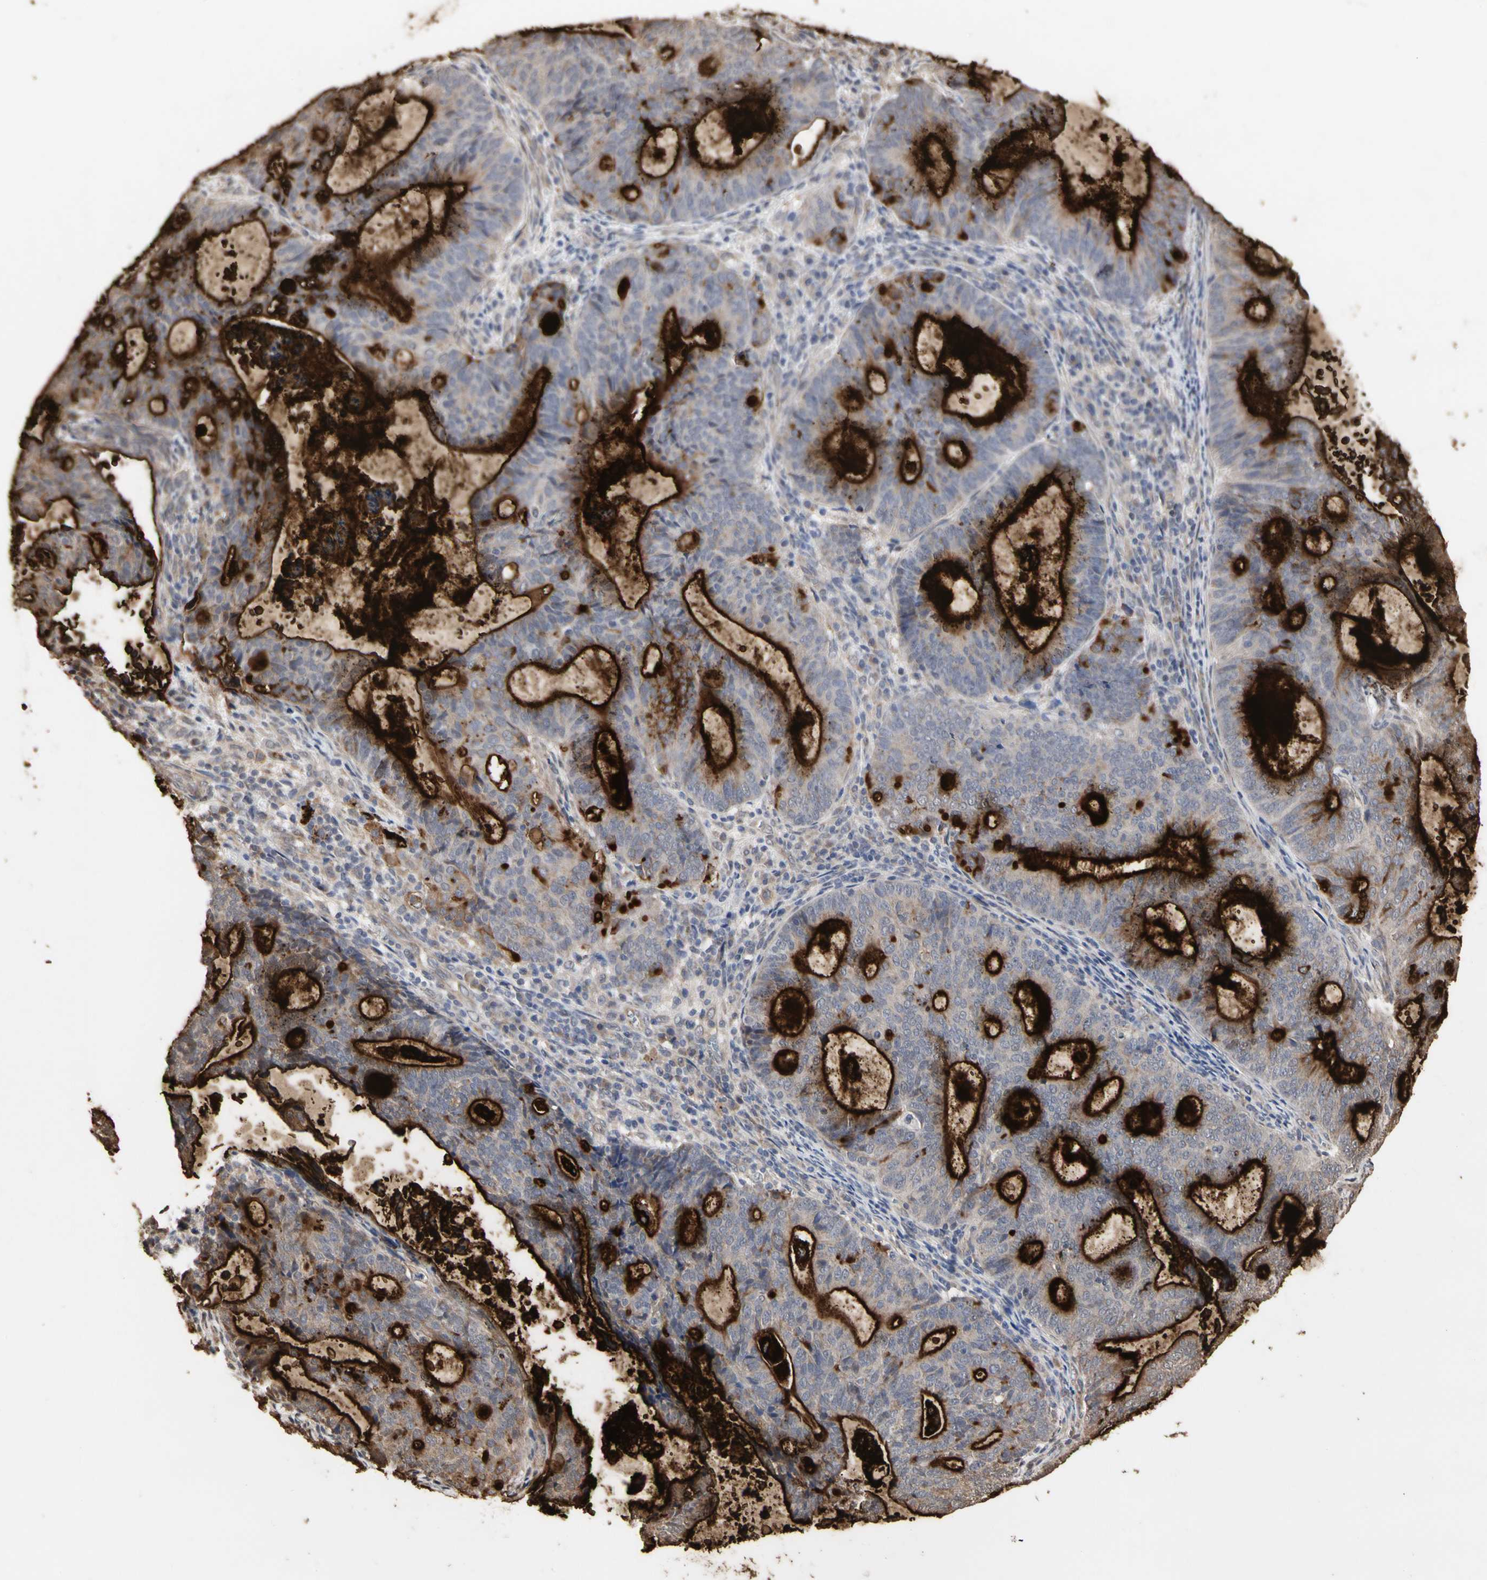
{"staining": {"intensity": "strong", "quantity": ">75%", "location": "cytoplasmic/membranous"}, "tissue": "endometrial cancer", "cell_type": "Tumor cells", "image_type": "cancer", "snomed": [{"axis": "morphology", "description": "Adenocarcinoma, NOS"}, {"axis": "topography", "description": "Uterus"}], "caption": "An image of human endometrial adenocarcinoma stained for a protein reveals strong cytoplasmic/membranous brown staining in tumor cells. Ihc stains the protein in brown and the nuclei are stained blue.", "gene": "TAOK1", "patient": {"sex": "female", "age": 83}}